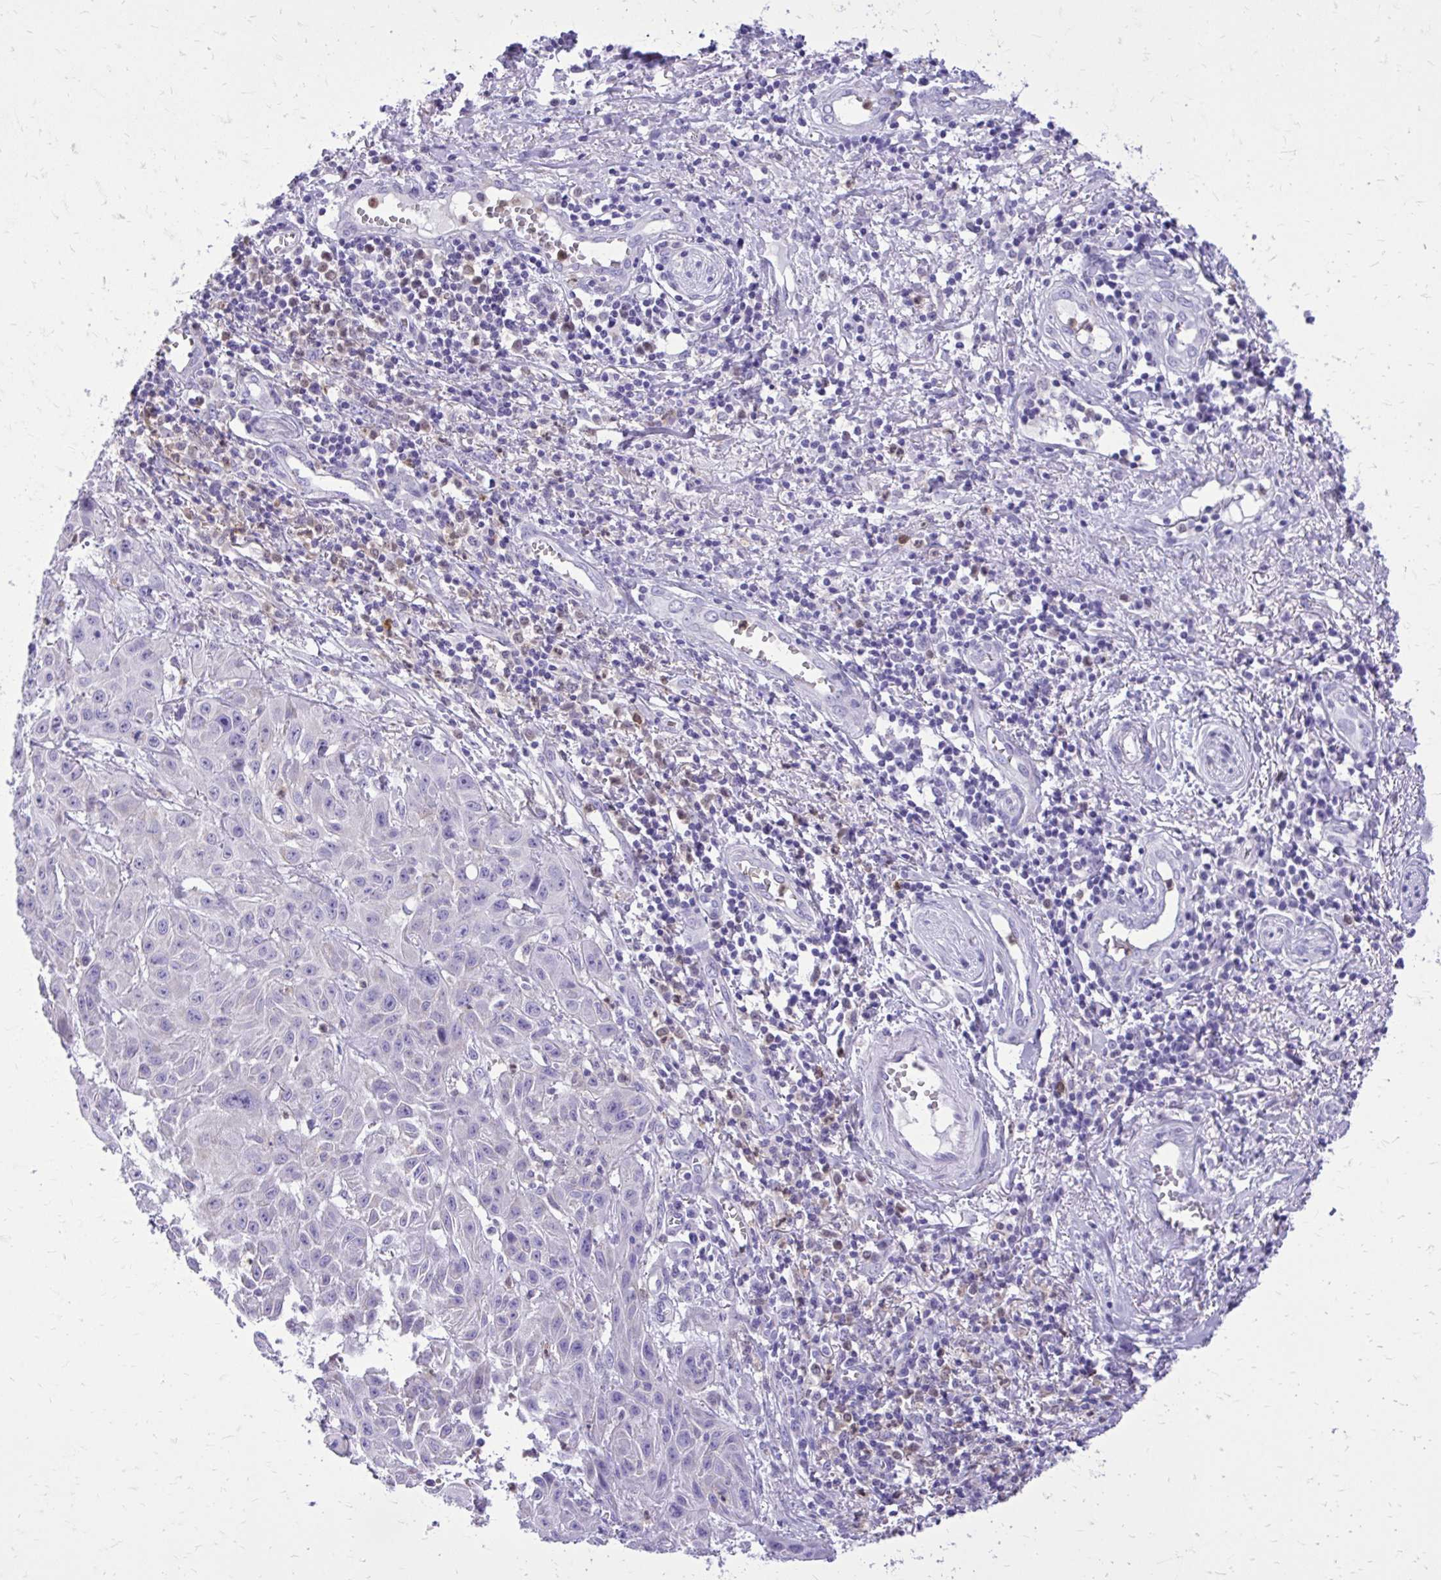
{"staining": {"intensity": "negative", "quantity": "none", "location": "none"}, "tissue": "skin cancer", "cell_type": "Tumor cells", "image_type": "cancer", "snomed": [{"axis": "morphology", "description": "Squamous cell carcinoma, NOS"}, {"axis": "topography", "description": "Skin"}, {"axis": "topography", "description": "Vulva"}], "caption": "Tumor cells show no significant staining in squamous cell carcinoma (skin).", "gene": "CAT", "patient": {"sex": "female", "age": 71}}